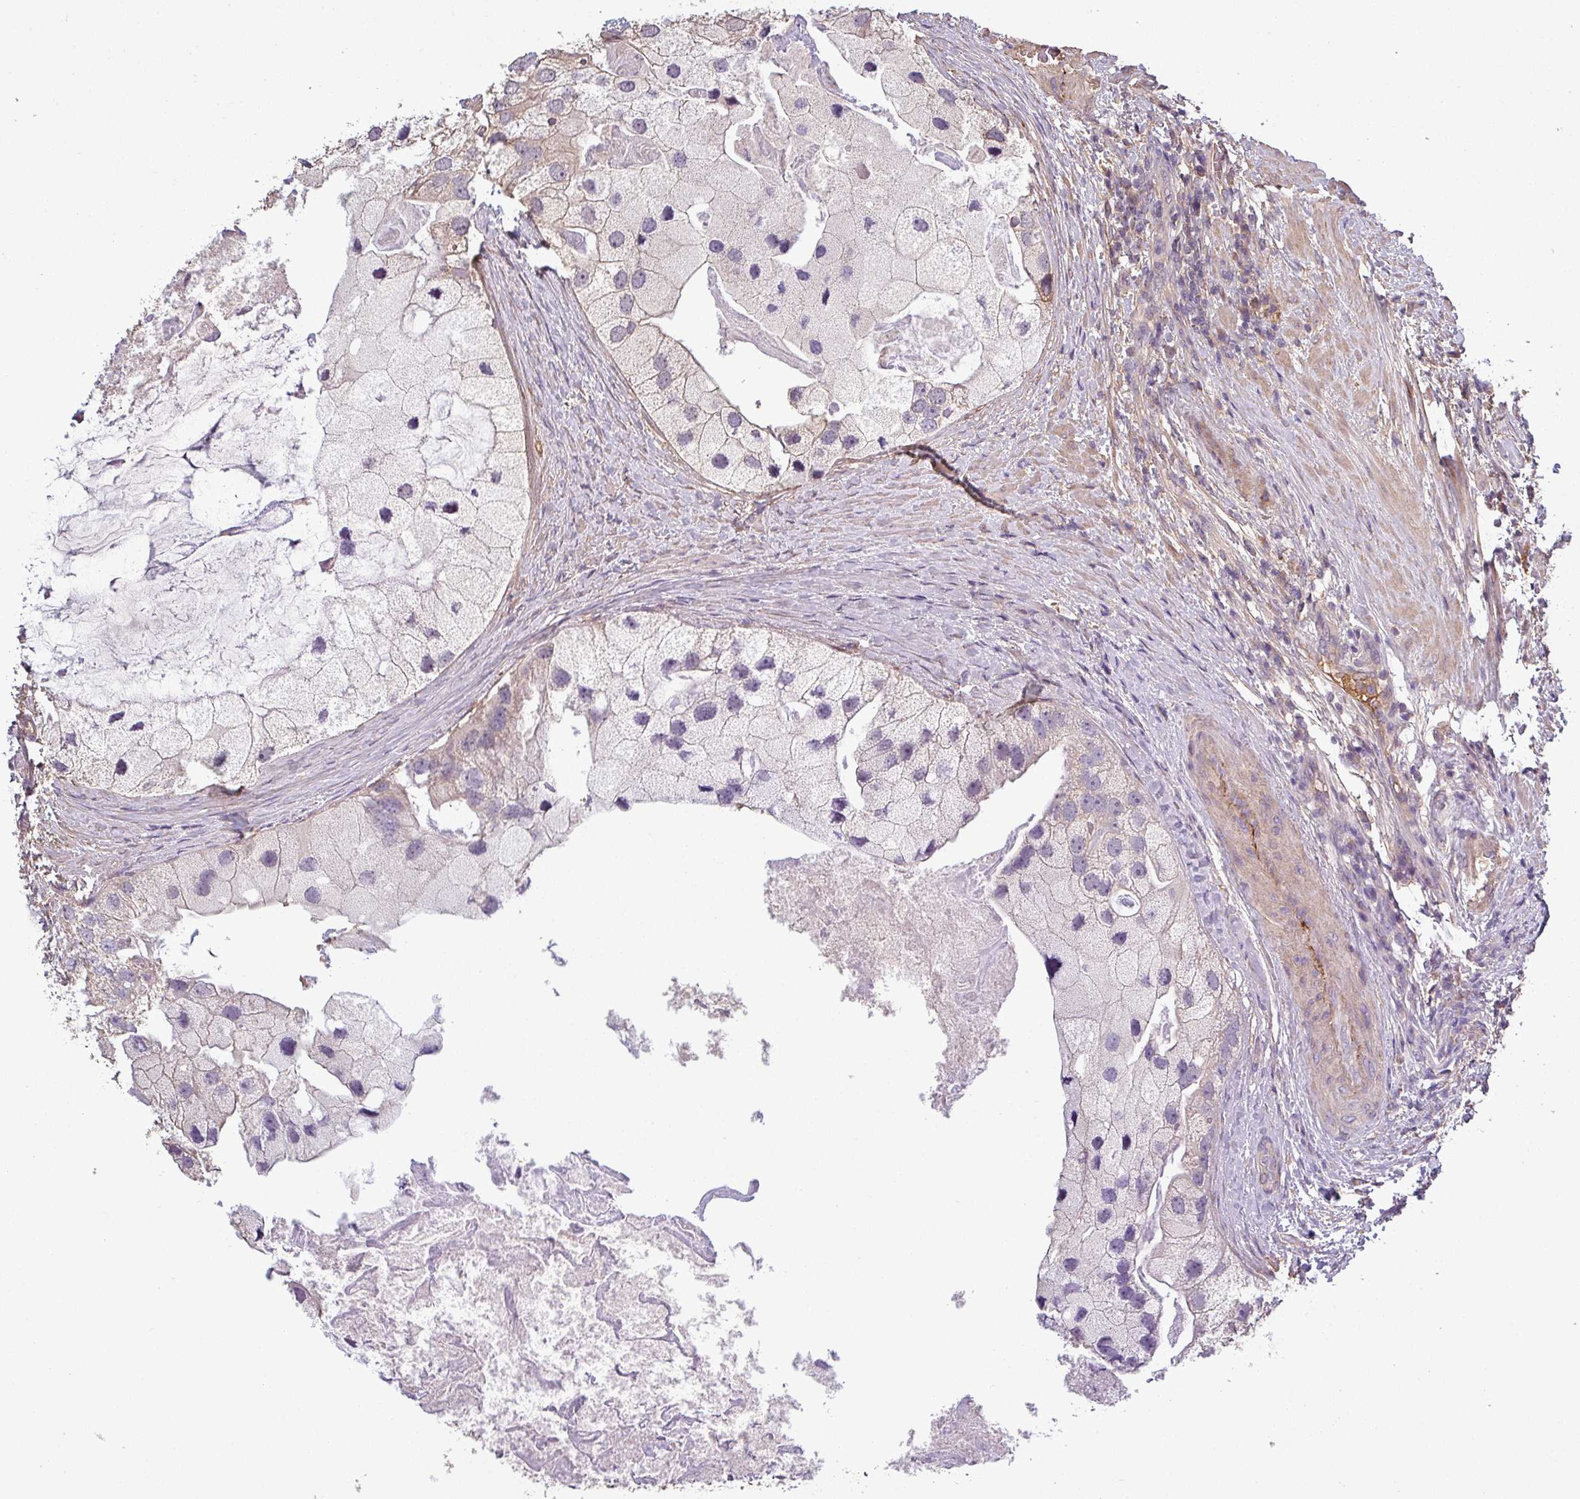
{"staining": {"intensity": "negative", "quantity": "none", "location": "none"}, "tissue": "prostate cancer", "cell_type": "Tumor cells", "image_type": "cancer", "snomed": [{"axis": "morphology", "description": "Adenocarcinoma, High grade"}, {"axis": "topography", "description": "Prostate"}], "caption": "Immunohistochemical staining of human adenocarcinoma (high-grade) (prostate) demonstrates no significant expression in tumor cells.", "gene": "ISLR", "patient": {"sex": "male", "age": 62}}